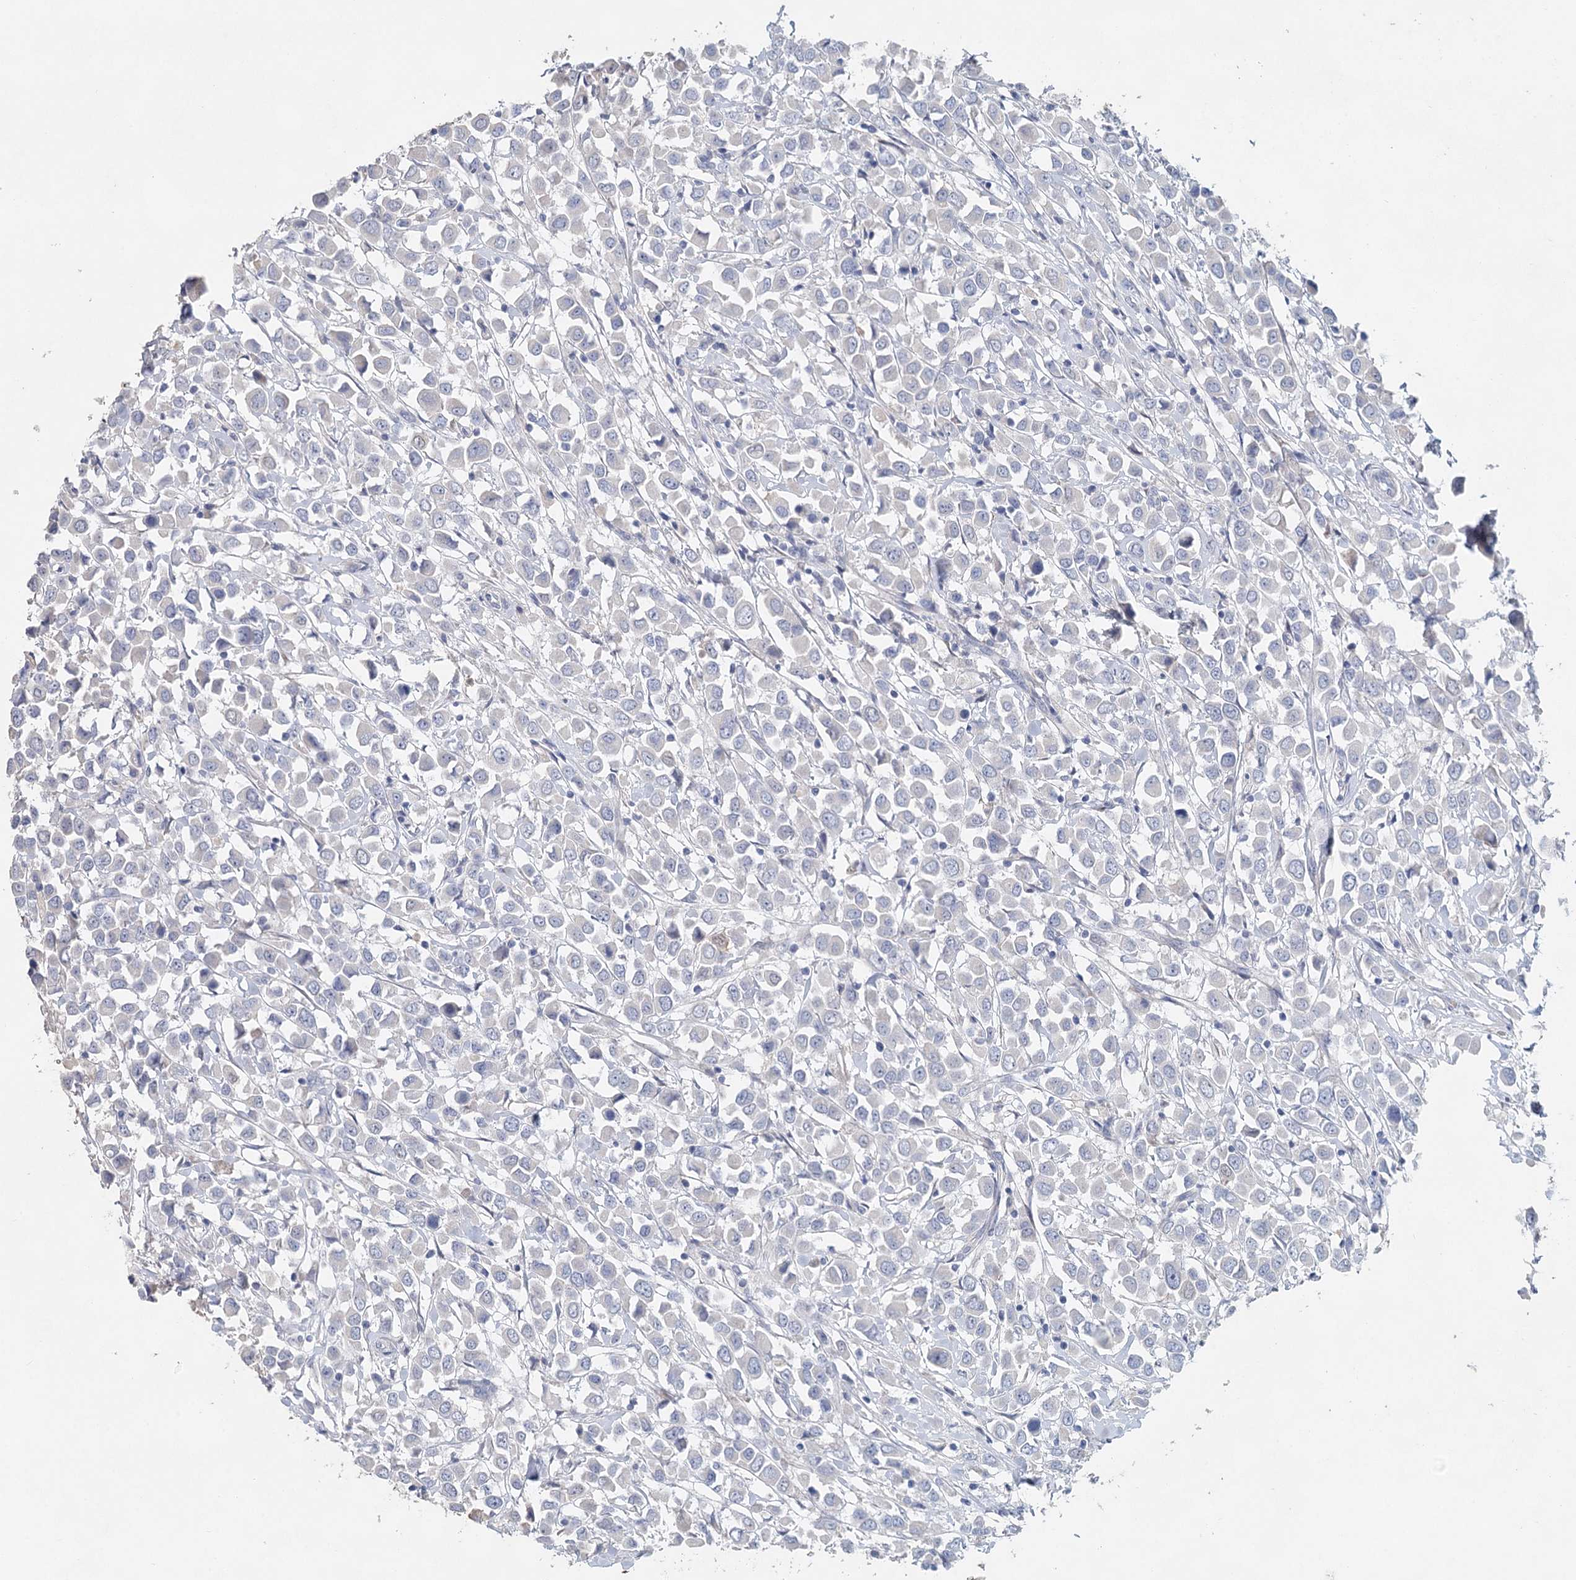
{"staining": {"intensity": "negative", "quantity": "none", "location": "none"}, "tissue": "breast cancer", "cell_type": "Tumor cells", "image_type": "cancer", "snomed": [{"axis": "morphology", "description": "Duct carcinoma"}, {"axis": "topography", "description": "Breast"}], "caption": "Immunohistochemical staining of human breast infiltrating ductal carcinoma shows no significant positivity in tumor cells.", "gene": "MYL6B", "patient": {"sex": "female", "age": 61}}